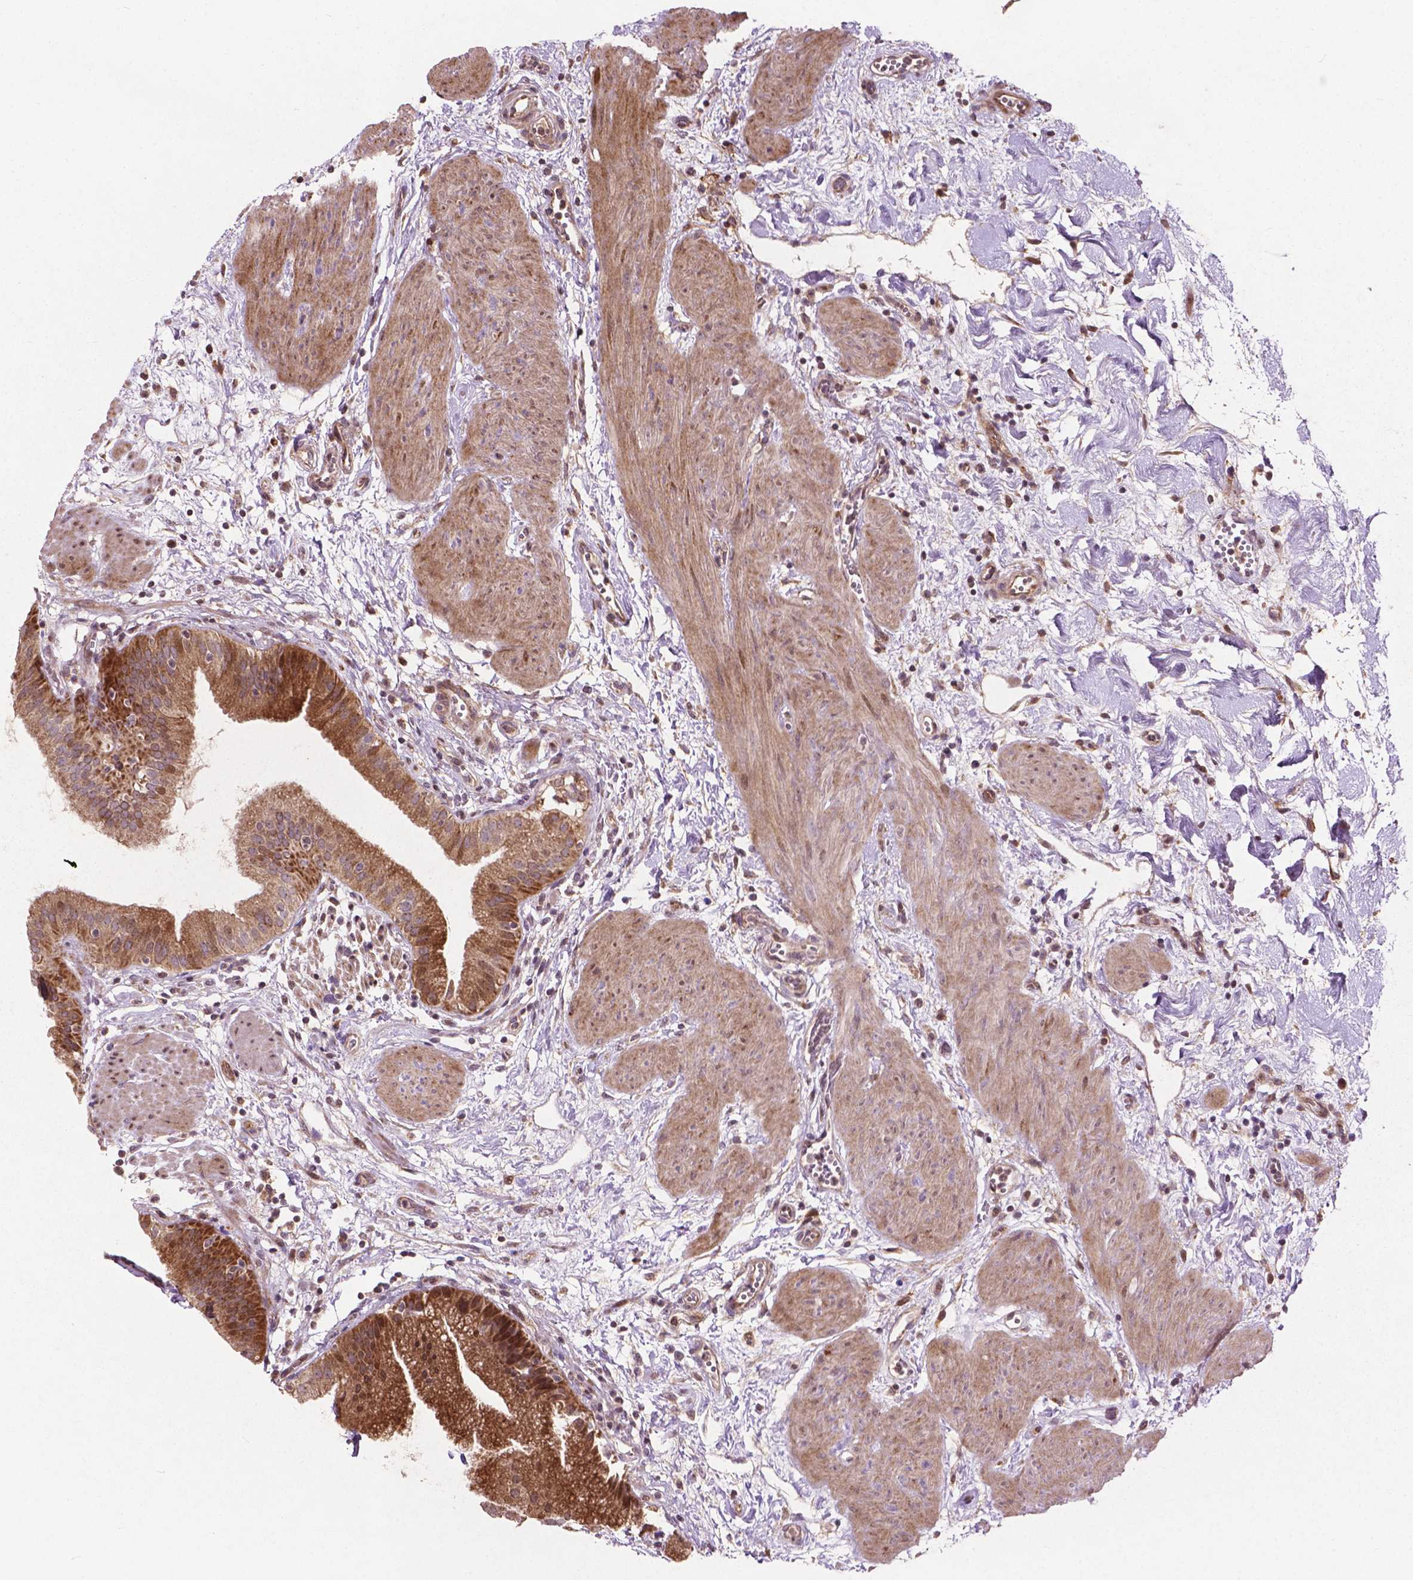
{"staining": {"intensity": "strong", "quantity": ">75%", "location": "cytoplasmic/membranous"}, "tissue": "gallbladder", "cell_type": "Glandular cells", "image_type": "normal", "snomed": [{"axis": "morphology", "description": "Normal tissue, NOS"}, {"axis": "topography", "description": "Gallbladder"}], "caption": "Protein positivity by immunohistochemistry exhibits strong cytoplasmic/membranous staining in approximately >75% of glandular cells in benign gallbladder. (DAB = brown stain, brightfield microscopy at high magnification).", "gene": "B3GALNT2", "patient": {"sex": "female", "age": 65}}